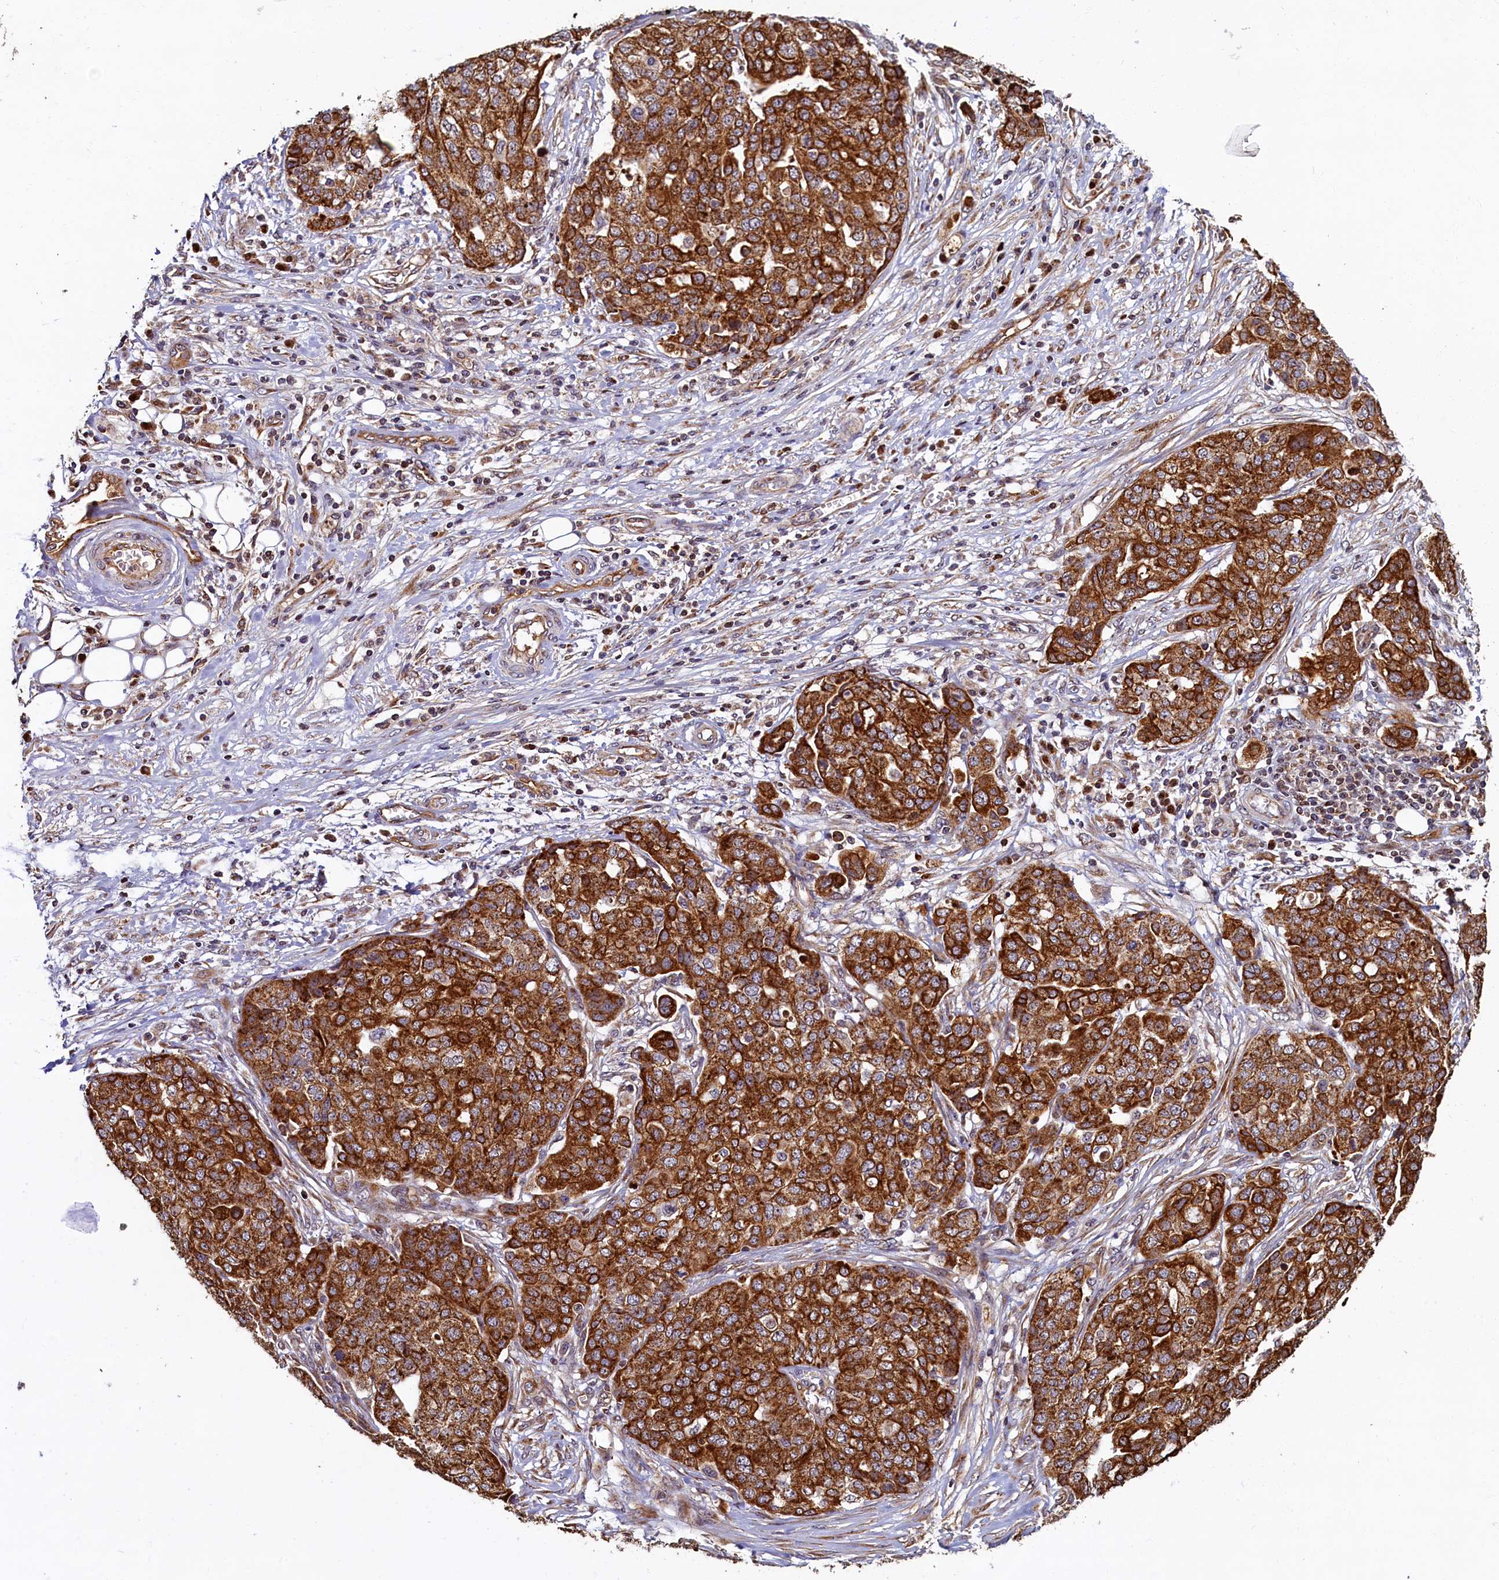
{"staining": {"intensity": "strong", "quantity": ">75%", "location": "cytoplasmic/membranous"}, "tissue": "ovarian cancer", "cell_type": "Tumor cells", "image_type": "cancer", "snomed": [{"axis": "morphology", "description": "Cystadenocarcinoma, serous, NOS"}, {"axis": "topography", "description": "Soft tissue"}, {"axis": "topography", "description": "Ovary"}], "caption": "Ovarian cancer (serous cystadenocarcinoma) tissue reveals strong cytoplasmic/membranous positivity in about >75% of tumor cells, visualized by immunohistochemistry.", "gene": "NCKAP5L", "patient": {"sex": "female", "age": 57}}